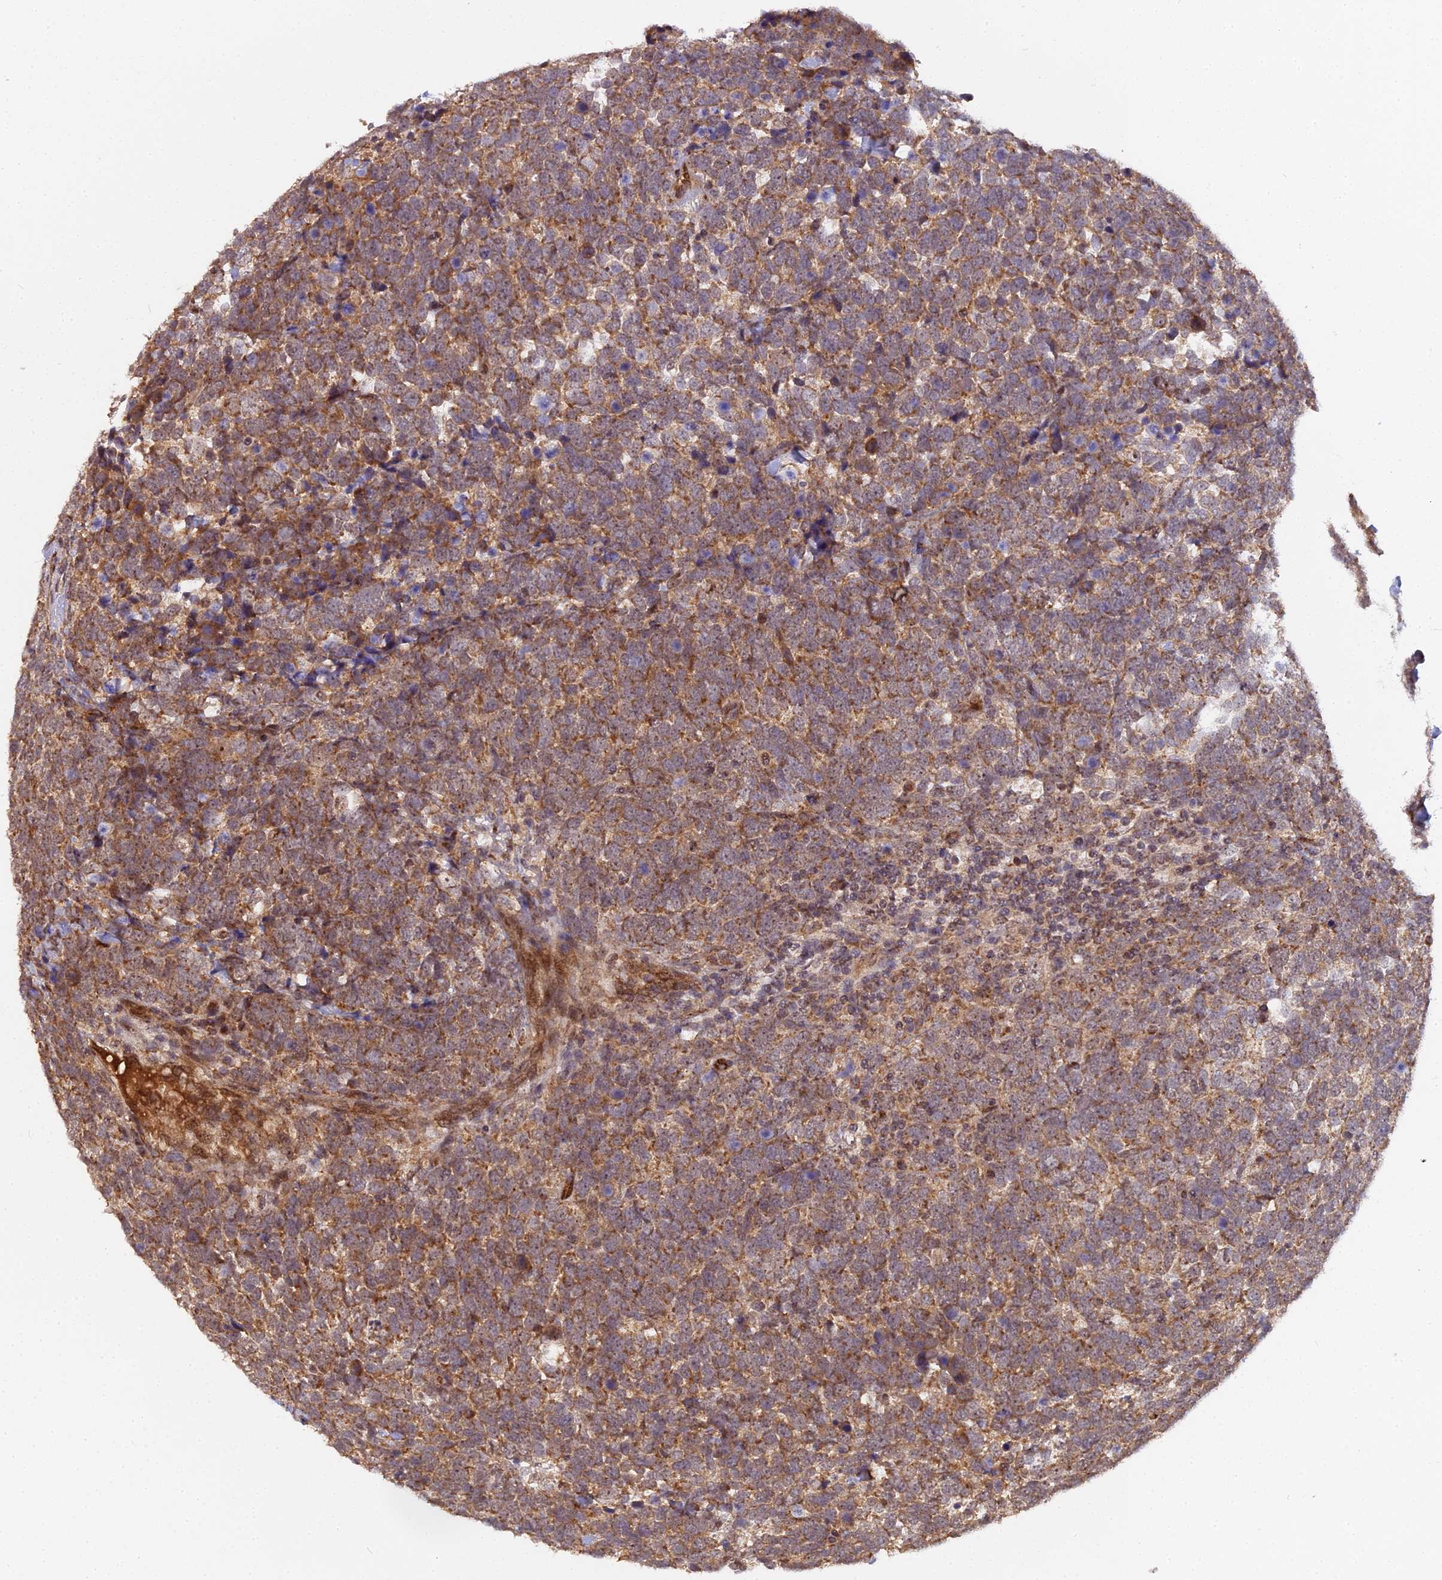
{"staining": {"intensity": "moderate", "quantity": ">75%", "location": "cytoplasmic/membranous"}, "tissue": "urothelial cancer", "cell_type": "Tumor cells", "image_type": "cancer", "snomed": [{"axis": "morphology", "description": "Urothelial carcinoma, High grade"}, {"axis": "topography", "description": "Urinary bladder"}], "caption": "High-grade urothelial carcinoma tissue demonstrates moderate cytoplasmic/membranous staining in approximately >75% of tumor cells", "gene": "MEOX1", "patient": {"sex": "female", "age": 82}}